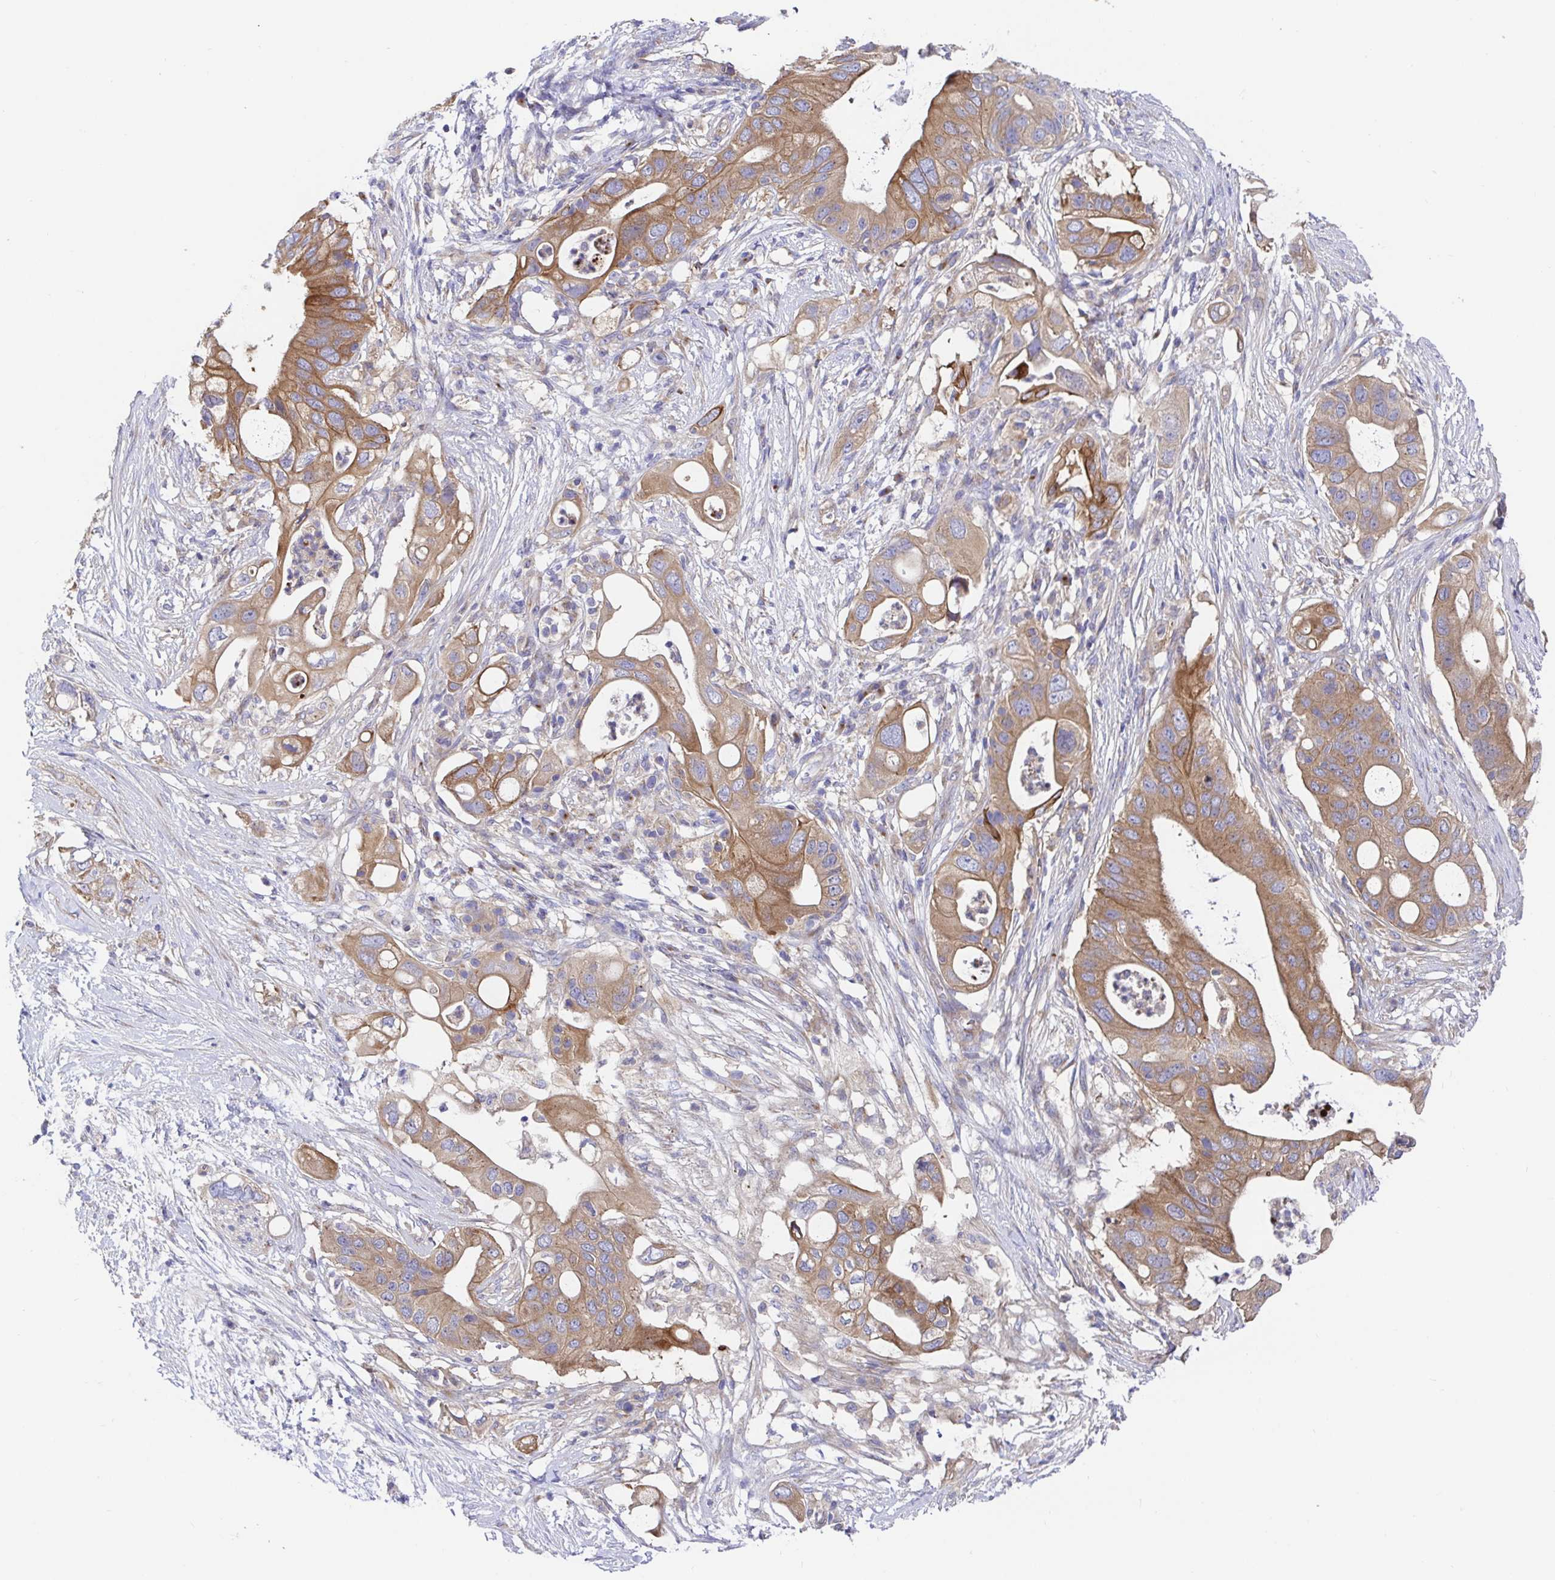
{"staining": {"intensity": "moderate", "quantity": ">75%", "location": "cytoplasmic/membranous"}, "tissue": "pancreatic cancer", "cell_type": "Tumor cells", "image_type": "cancer", "snomed": [{"axis": "morphology", "description": "Adenocarcinoma, NOS"}, {"axis": "topography", "description": "Pancreas"}], "caption": "Brown immunohistochemical staining in human pancreatic cancer displays moderate cytoplasmic/membranous staining in approximately >75% of tumor cells. Using DAB (3,3'-diaminobenzidine) (brown) and hematoxylin (blue) stains, captured at high magnification using brightfield microscopy.", "gene": "GOLGA1", "patient": {"sex": "female", "age": 72}}